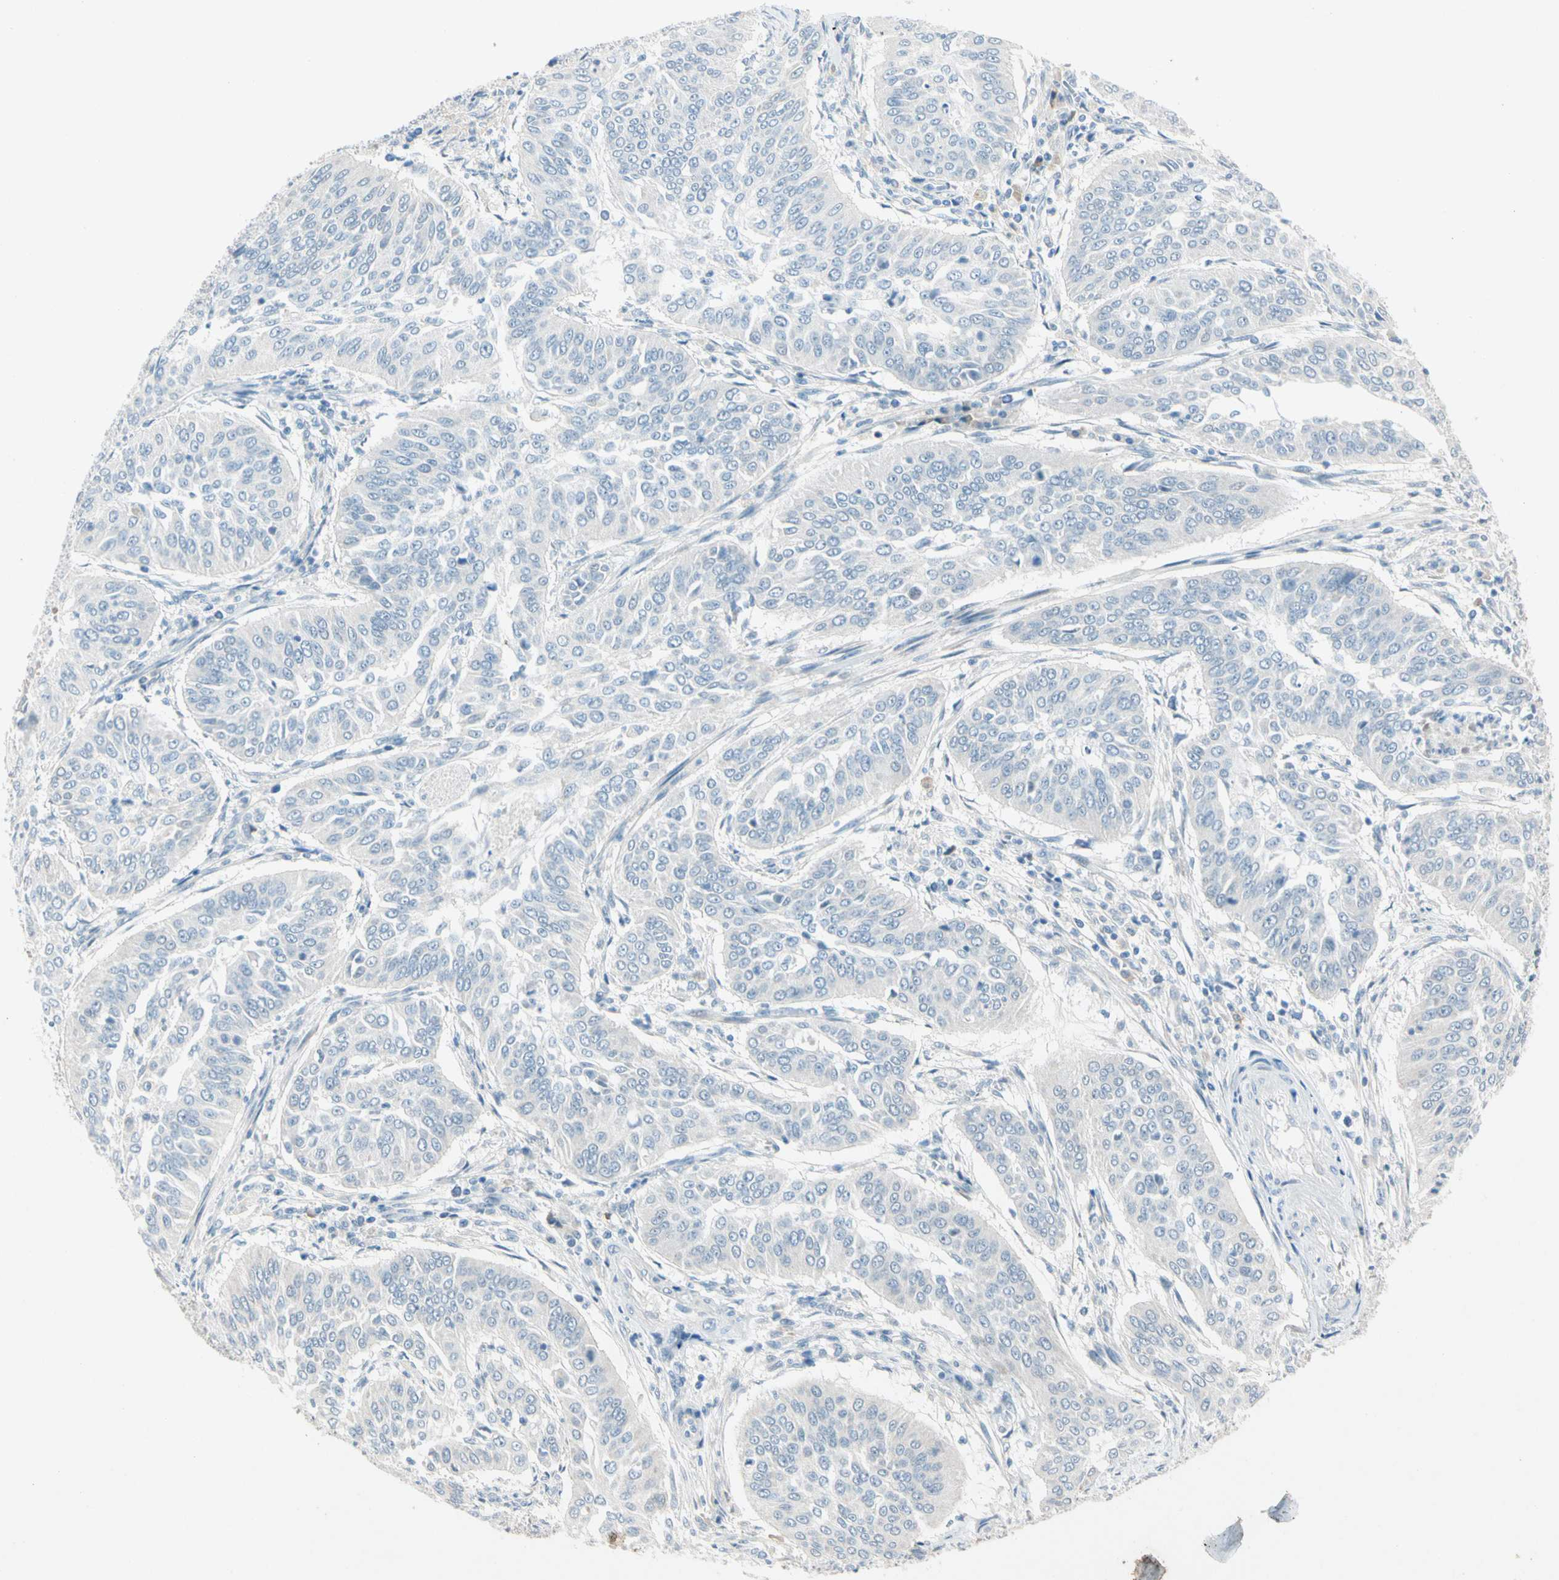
{"staining": {"intensity": "negative", "quantity": "none", "location": "none"}, "tissue": "cervical cancer", "cell_type": "Tumor cells", "image_type": "cancer", "snomed": [{"axis": "morphology", "description": "Normal tissue, NOS"}, {"axis": "morphology", "description": "Squamous cell carcinoma, NOS"}, {"axis": "topography", "description": "Cervix"}], "caption": "Immunohistochemistry histopathology image of human cervical cancer (squamous cell carcinoma) stained for a protein (brown), which displays no staining in tumor cells.", "gene": "SERPIND1", "patient": {"sex": "female", "age": 39}}